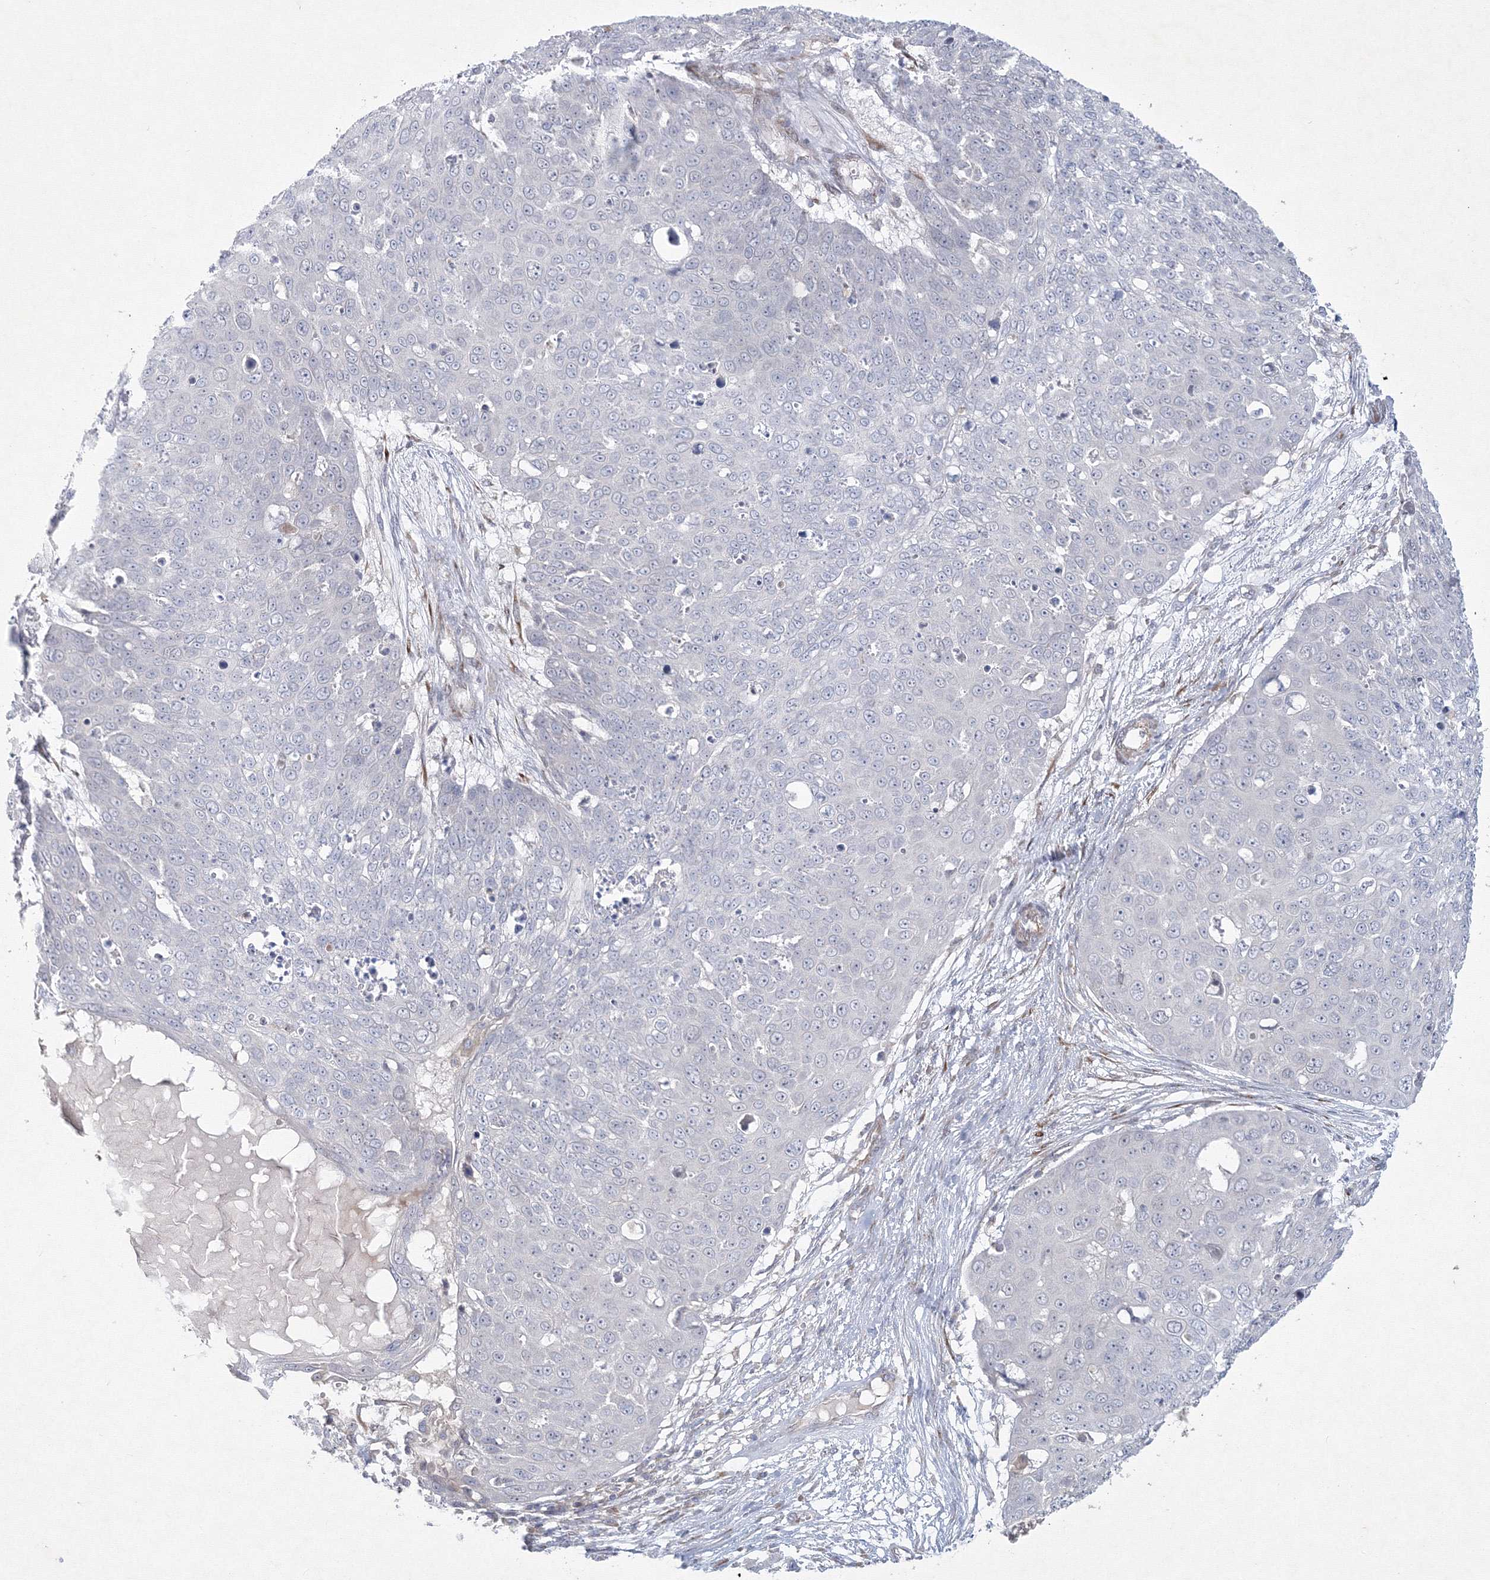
{"staining": {"intensity": "negative", "quantity": "none", "location": "none"}, "tissue": "skin cancer", "cell_type": "Tumor cells", "image_type": "cancer", "snomed": [{"axis": "morphology", "description": "Squamous cell carcinoma, NOS"}, {"axis": "topography", "description": "Skin"}], "caption": "High magnification brightfield microscopy of squamous cell carcinoma (skin) stained with DAB (3,3'-diaminobenzidine) (brown) and counterstained with hematoxylin (blue): tumor cells show no significant positivity. (DAB (3,3'-diaminobenzidine) IHC visualized using brightfield microscopy, high magnification).", "gene": "WDR49", "patient": {"sex": "male", "age": 71}}